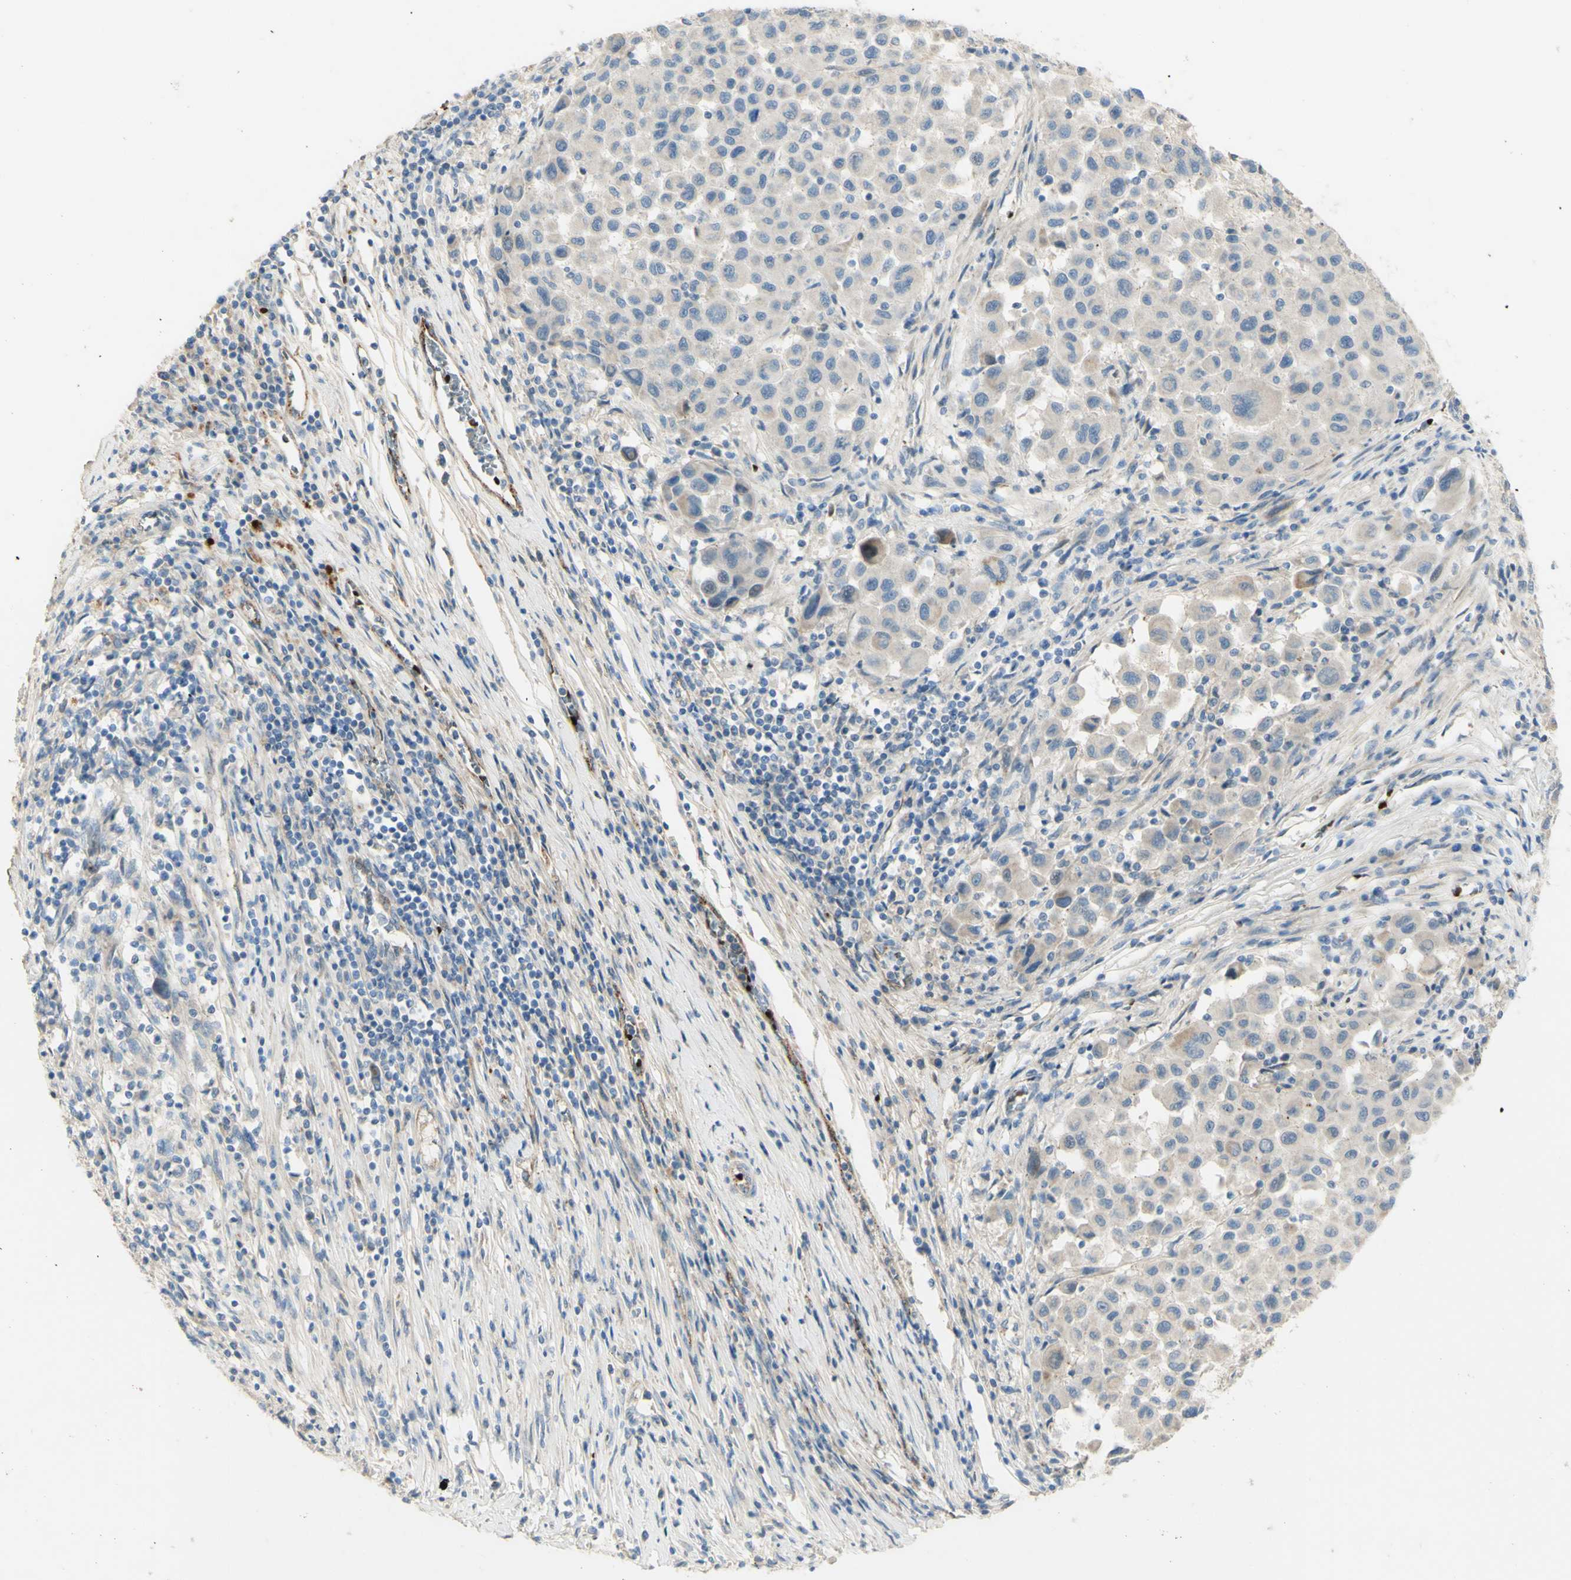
{"staining": {"intensity": "weak", "quantity": "<25%", "location": "cytoplasmic/membranous"}, "tissue": "melanoma", "cell_type": "Tumor cells", "image_type": "cancer", "snomed": [{"axis": "morphology", "description": "Malignant melanoma, Metastatic site"}, {"axis": "topography", "description": "Lymph node"}], "caption": "The image shows no significant expression in tumor cells of melanoma.", "gene": "GAN", "patient": {"sex": "male", "age": 61}}